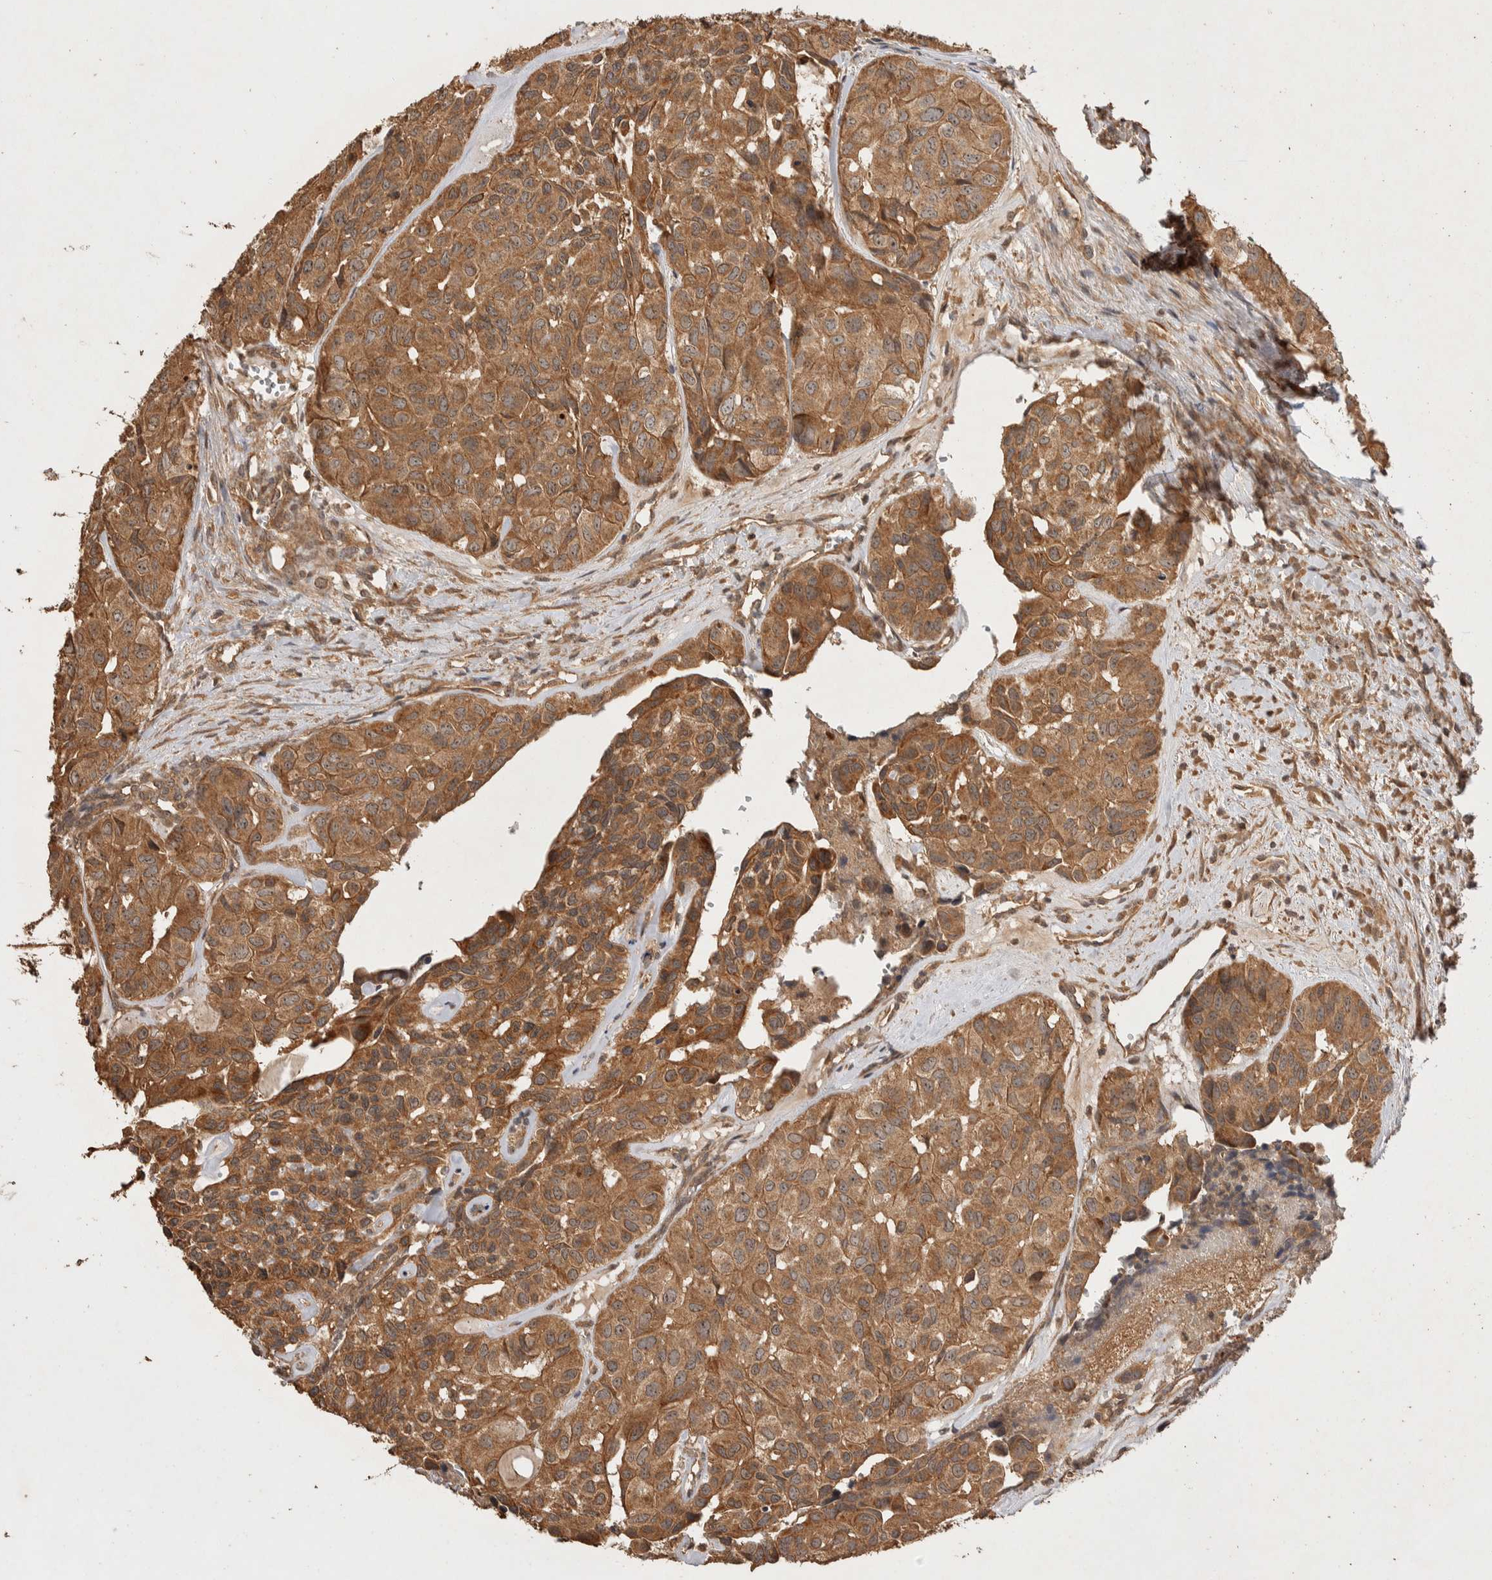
{"staining": {"intensity": "moderate", "quantity": ">75%", "location": "cytoplasmic/membranous"}, "tissue": "head and neck cancer", "cell_type": "Tumor cells", "image_type": "cancer", "snomed": [{"axis": "morphology", "description": "Adenocarcinoma, NOS"}, {"axis": "topography", "description": "Salivary gland, NOS"}, {"axis": "topography", "description": "Head-Neck"}], "caption": "This is a micrograph of IHC staining of adenocarcinoma (head and neck), which shows moderate positivity in the cytoplasmic/membranous of tumor cells.", "gene": "NSMAF", "patient": {"sex": "female", "age": 76}}